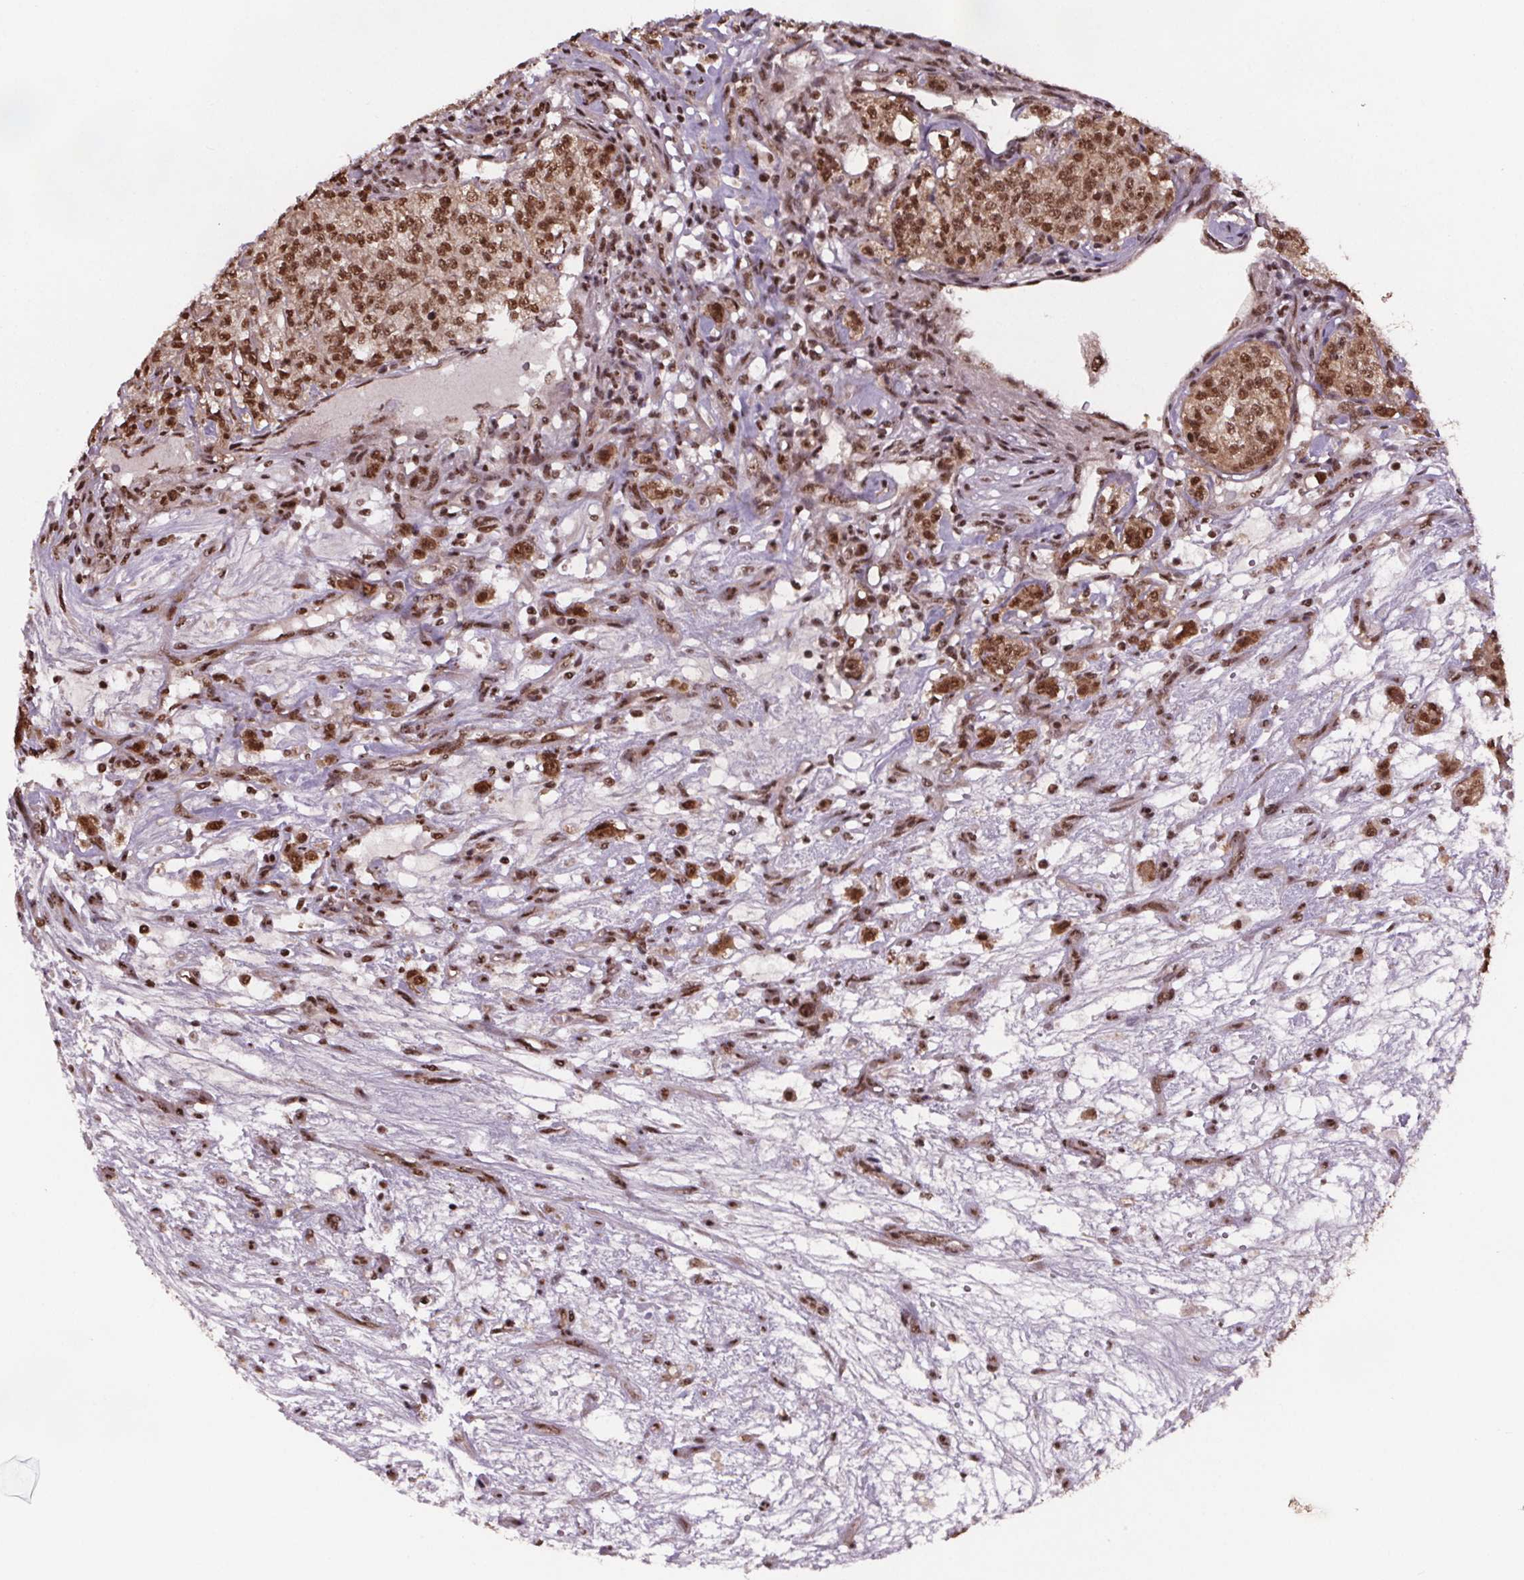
{"staining": {"intensity": "moderate", "quantity": ">75%", "location": "nuclear"}, "tissue": "renal cancer", "cell_type": "Tumor cells", "image_type": "cancer", "snomed": [{"axis": "morphology", "description": "Adenocarcinoma, NOS"}, {"axis": "topography", "description": "Kidney"}], "caption": "Protein analysis of renal adenocarcinoma tissue exhibits moderate nuclear expression in approximately >75% of tumor cells.", "gene": "JARID2", "patient": {"sex": "female", "age": 63}}